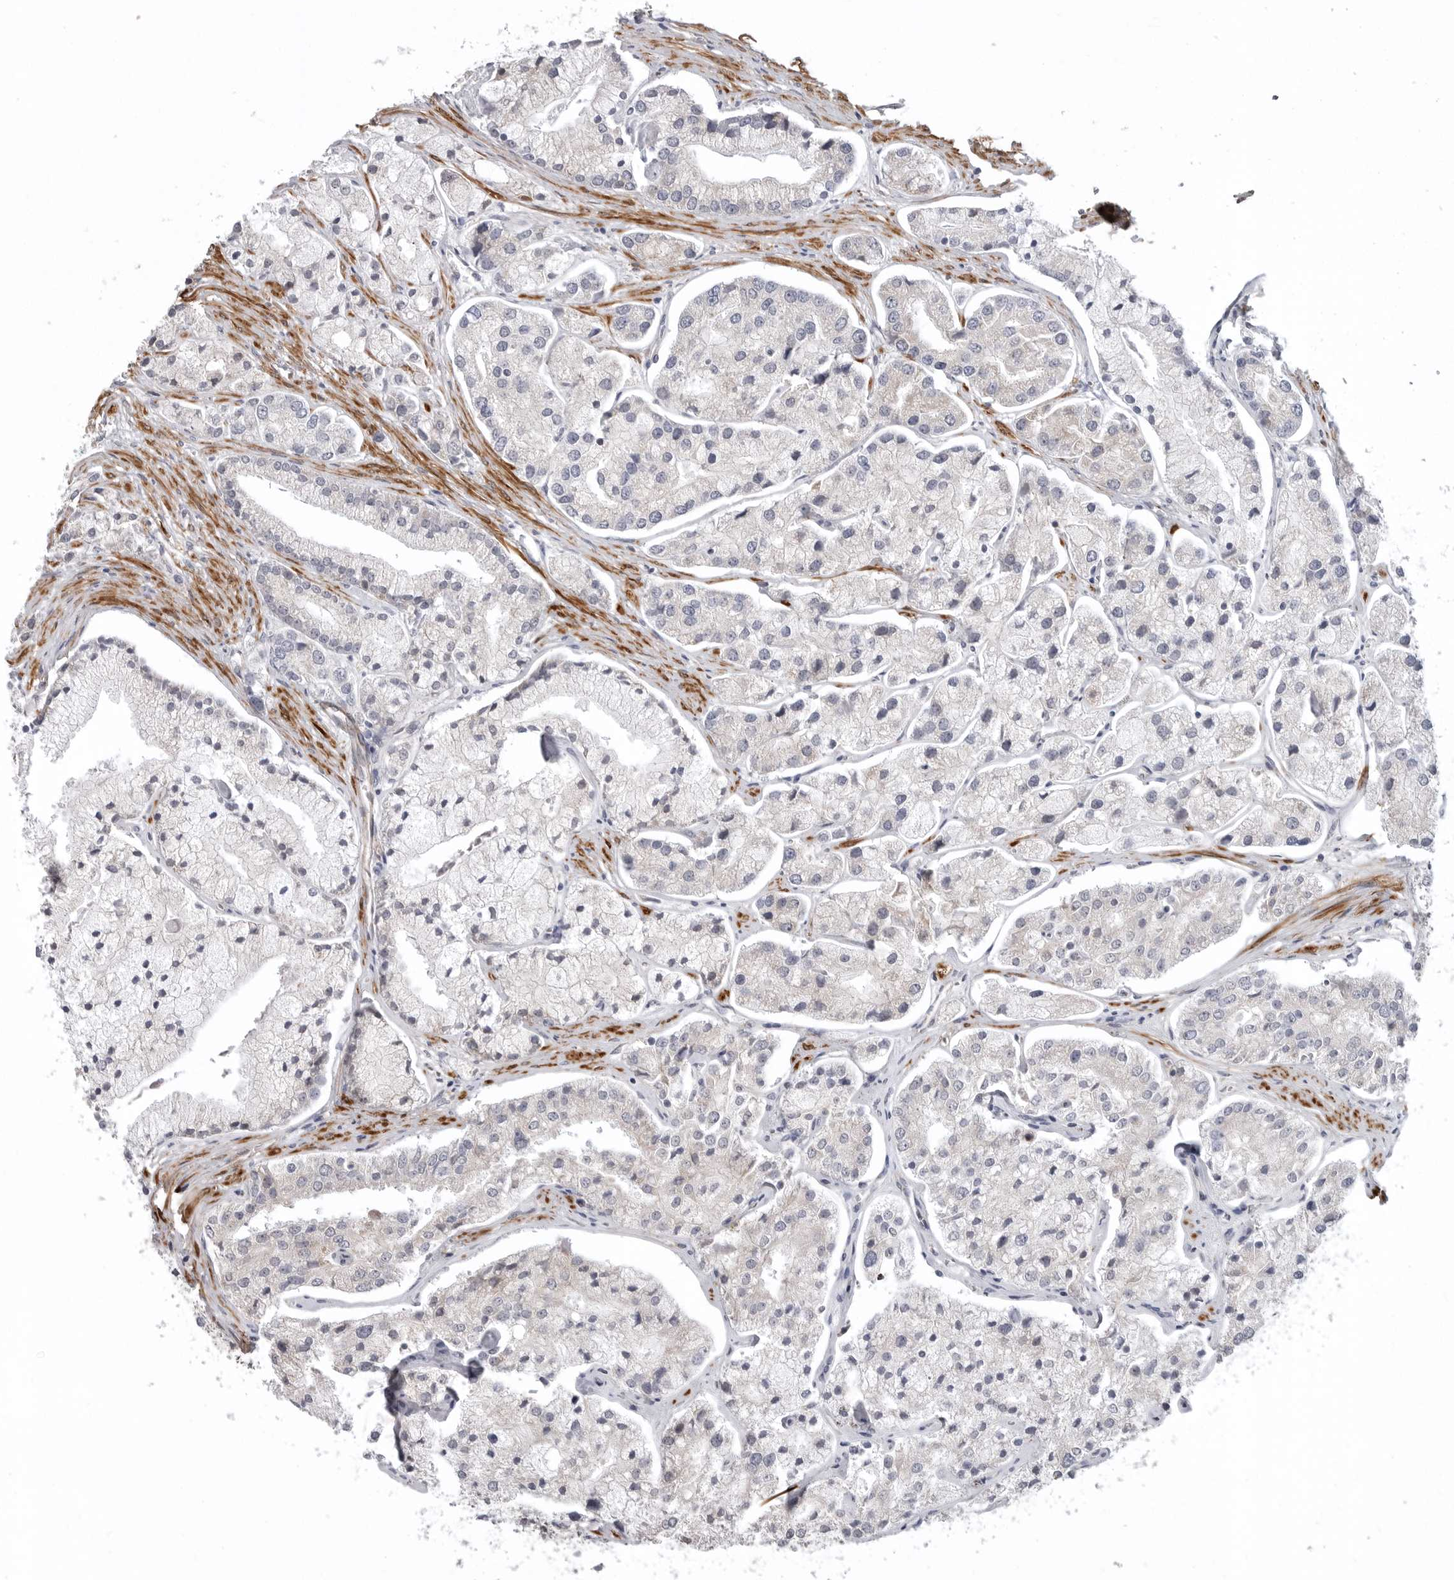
{"staining": {"intensity": "negative", "quantity": "none", "location": "none"}, "tissue": "prostate cancer", "cell_type": "Tumor cells", "image_type": "cancer", "snomed": [{"axis": "morphology", "description": "Adenocarcinoma, High grade"}, {"axis": "topography", "description": "Prostate"}], "caption": "A micrograph of prostate cancer (high-grade adenocarcinoma) stained for a protein exhibits no brown staining in tumor cells.", "gene": "SCP2", "patient": {"sex": "male", "age": 50}}